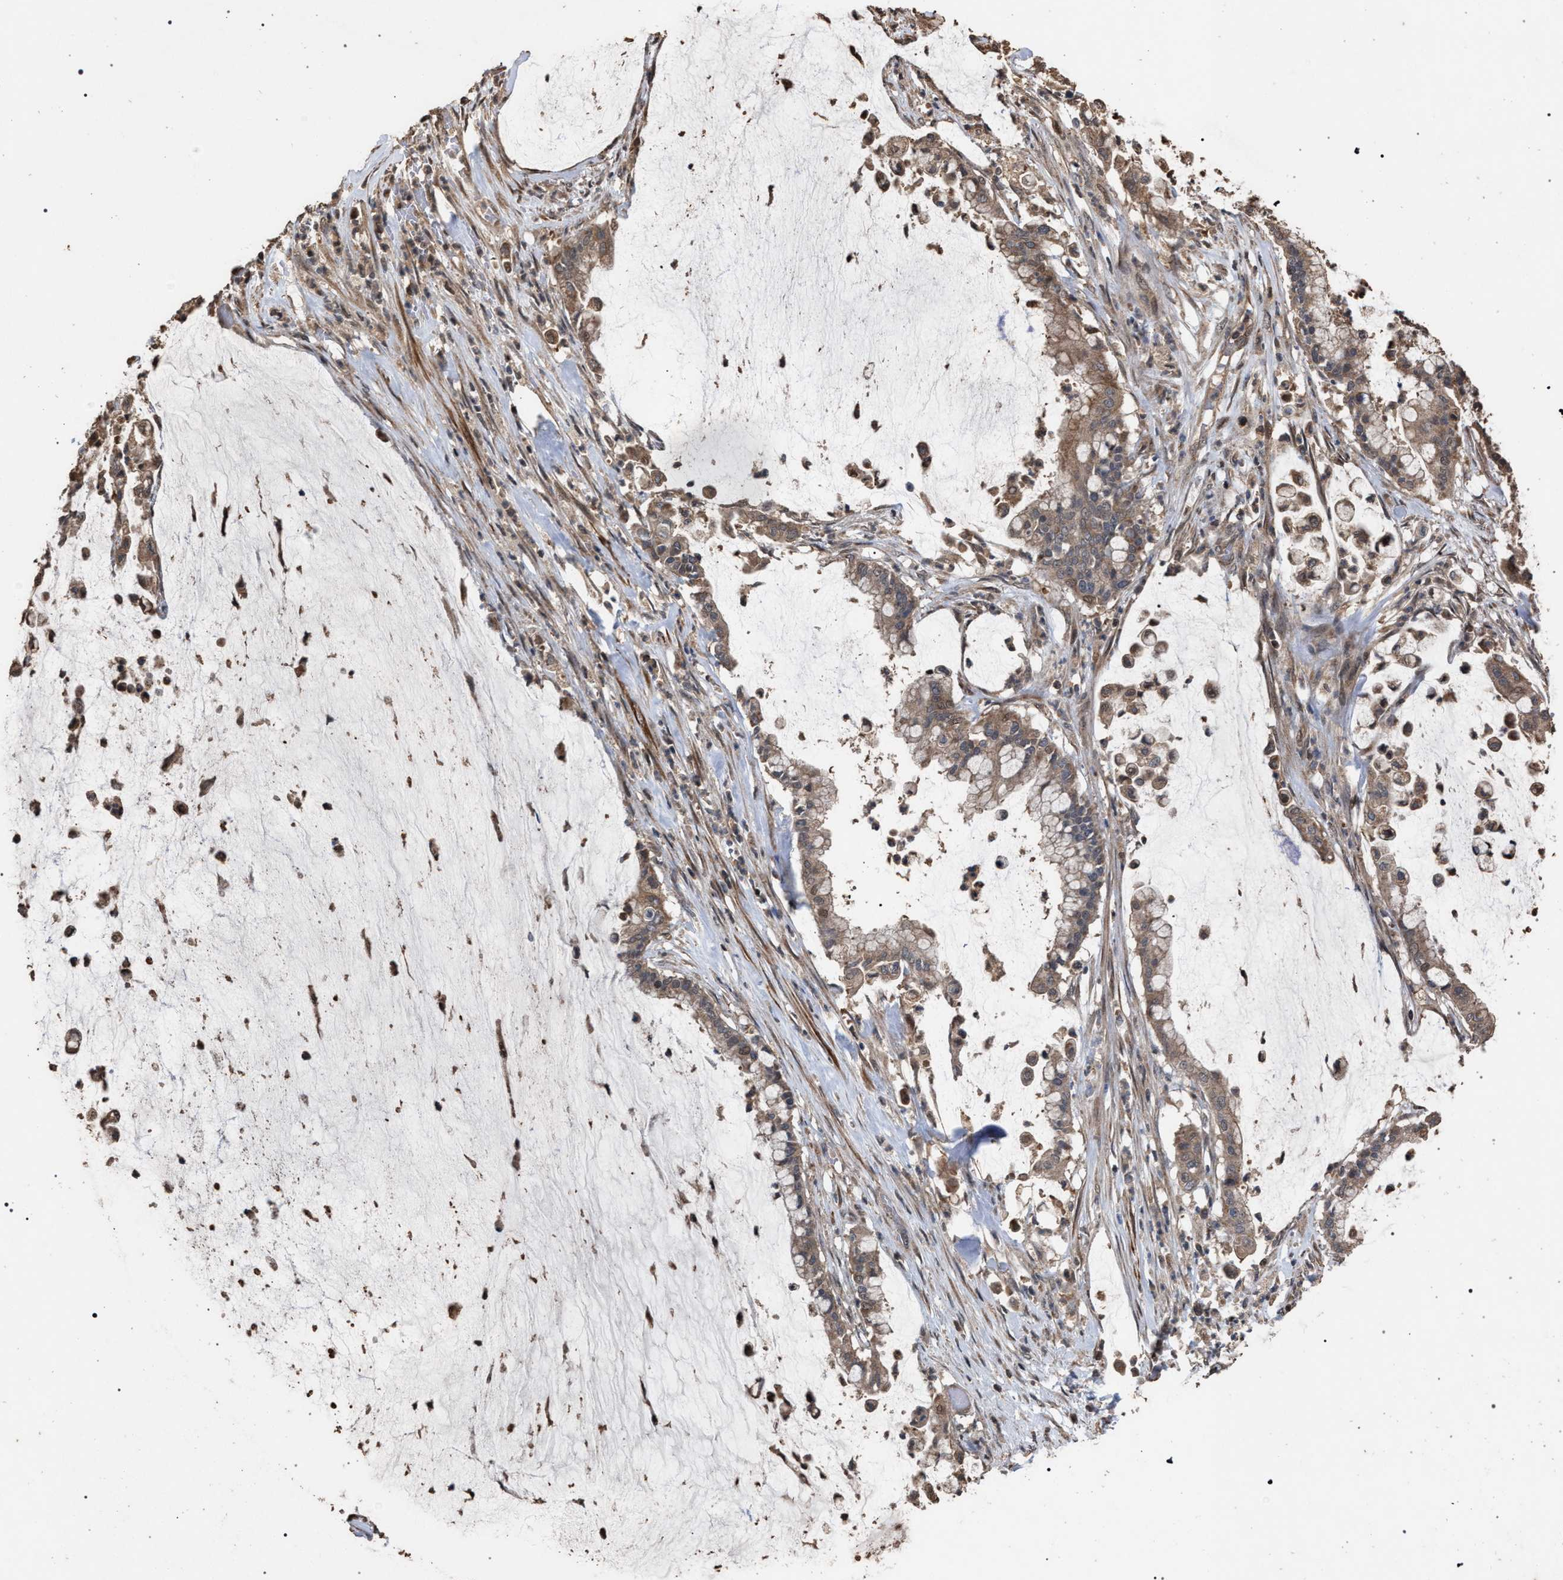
{"staining": {"intensity": "moderate", "quantity": ">75%", "location": "cytoplasmic/membranous"}, "tissue": "pancreatic cancer", "cell_type": "Tumor cells", "image_type": "cancer", "snomed": [{"axis": "morphology", "description": "Adenocarcinoma, NOS"}, {"axis": "topography", "description": "Pancreas"}], "caption": "Protein expression analysis of adenocarcinoma (pancreatic) reveals moderate cytoplasmic/membranous expression in approximately >75% of tumor cells.", "gene": "NAA35", "patient": {"sex": "male", "age": 41}}